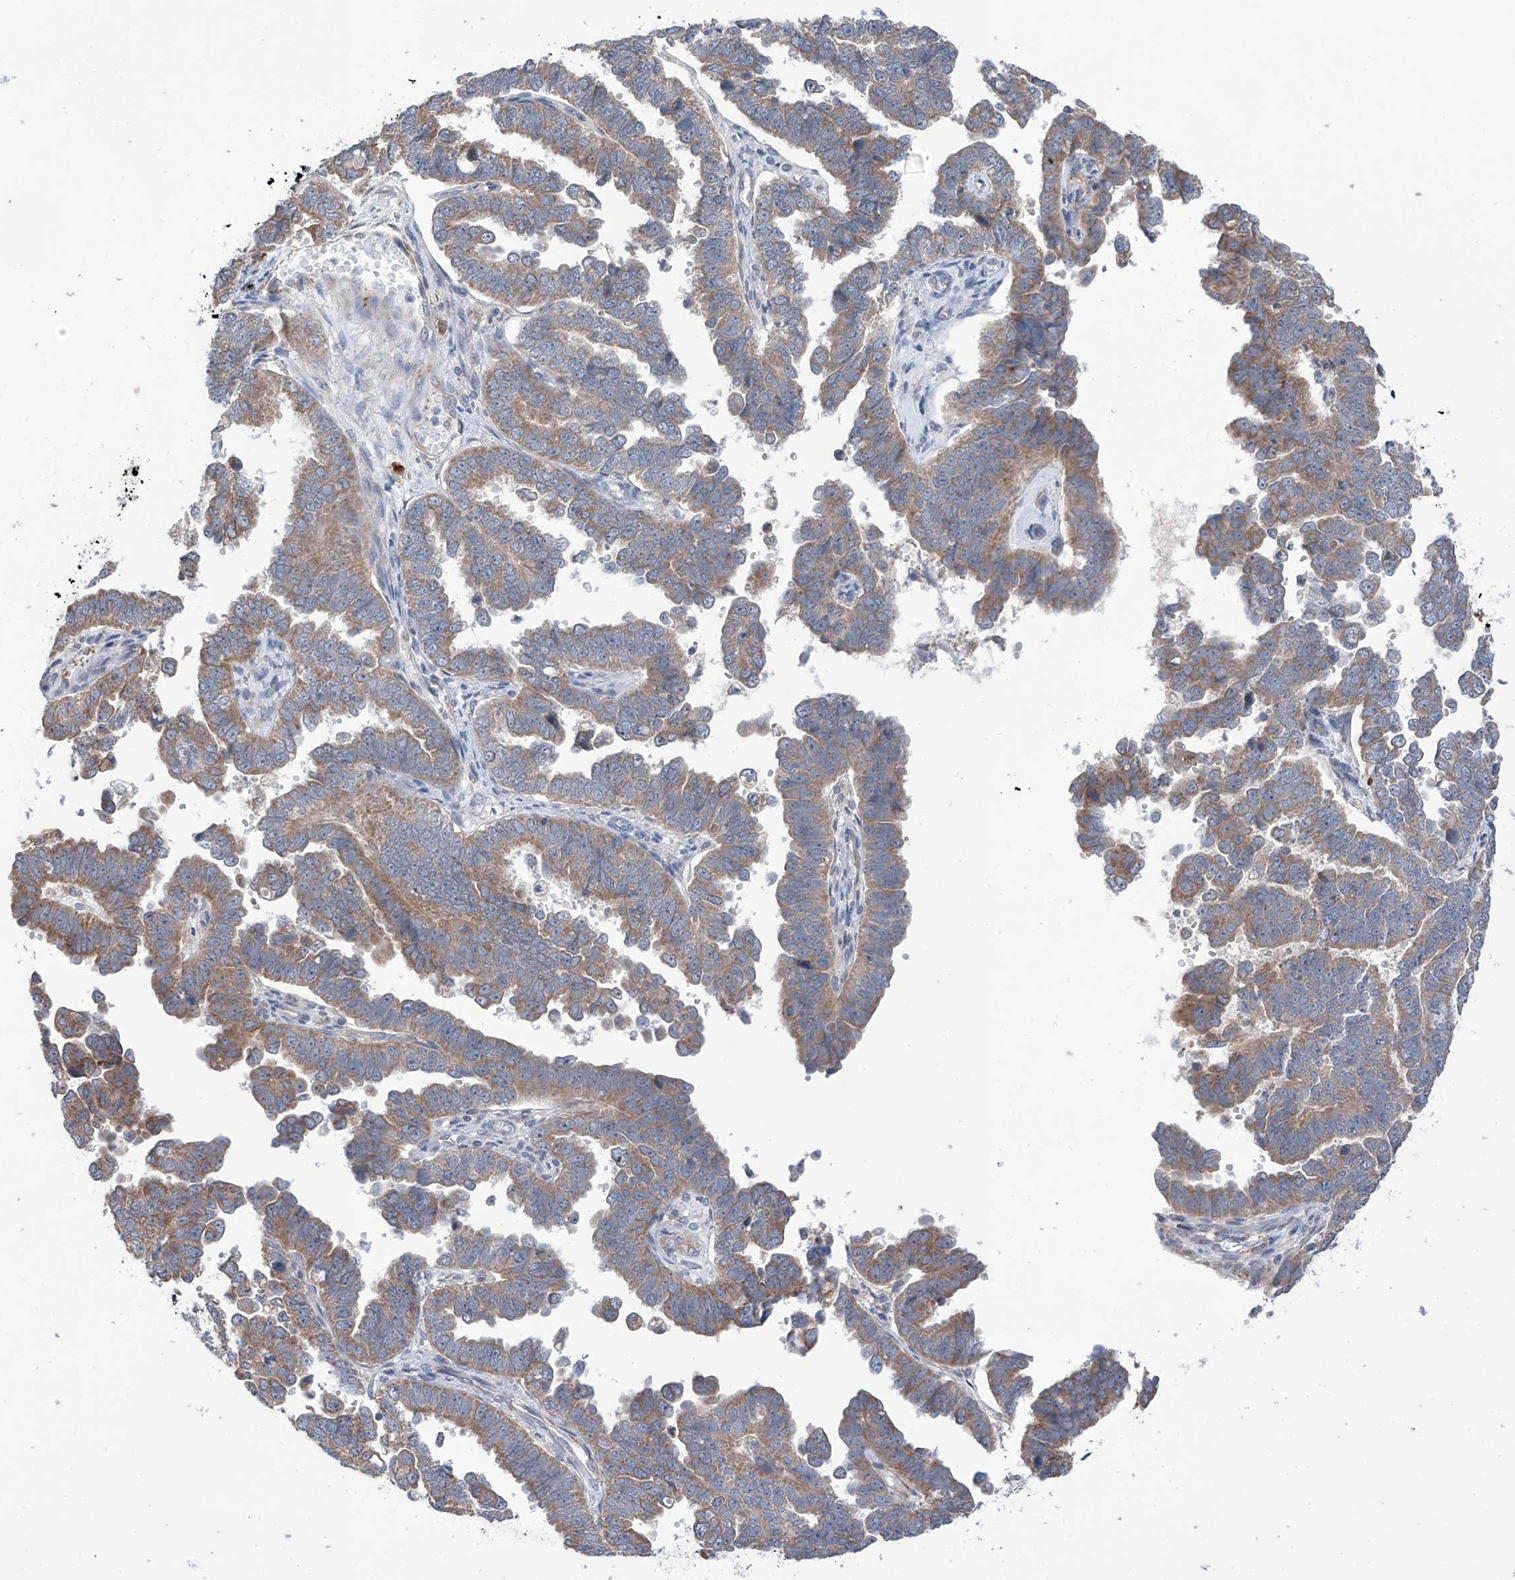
{"staining": {"intensity": "weak", "quantity": ">75%", "location": "cytoplasmic/membranous"}, "tissue": "endometrial cancer", "cell_type": "Tumor cells", "image_type": "cancer", "snomed": [{"axis": "morphology", "description": "Adenocarcinoma, NOS"}, {"axis": "topography", "description": "Endometrium"}], "caption": "Immunohistochemical staining of human endometrial adenocarcinoma reveals low levels of weak cytoplasmic/membranous protein staining in approximately >75% of tumor cells. The protein is shown in brown color, while the nuclei are stained blue.", "gene": "REC8", "patient": {"sex": "female", "age": 75}}